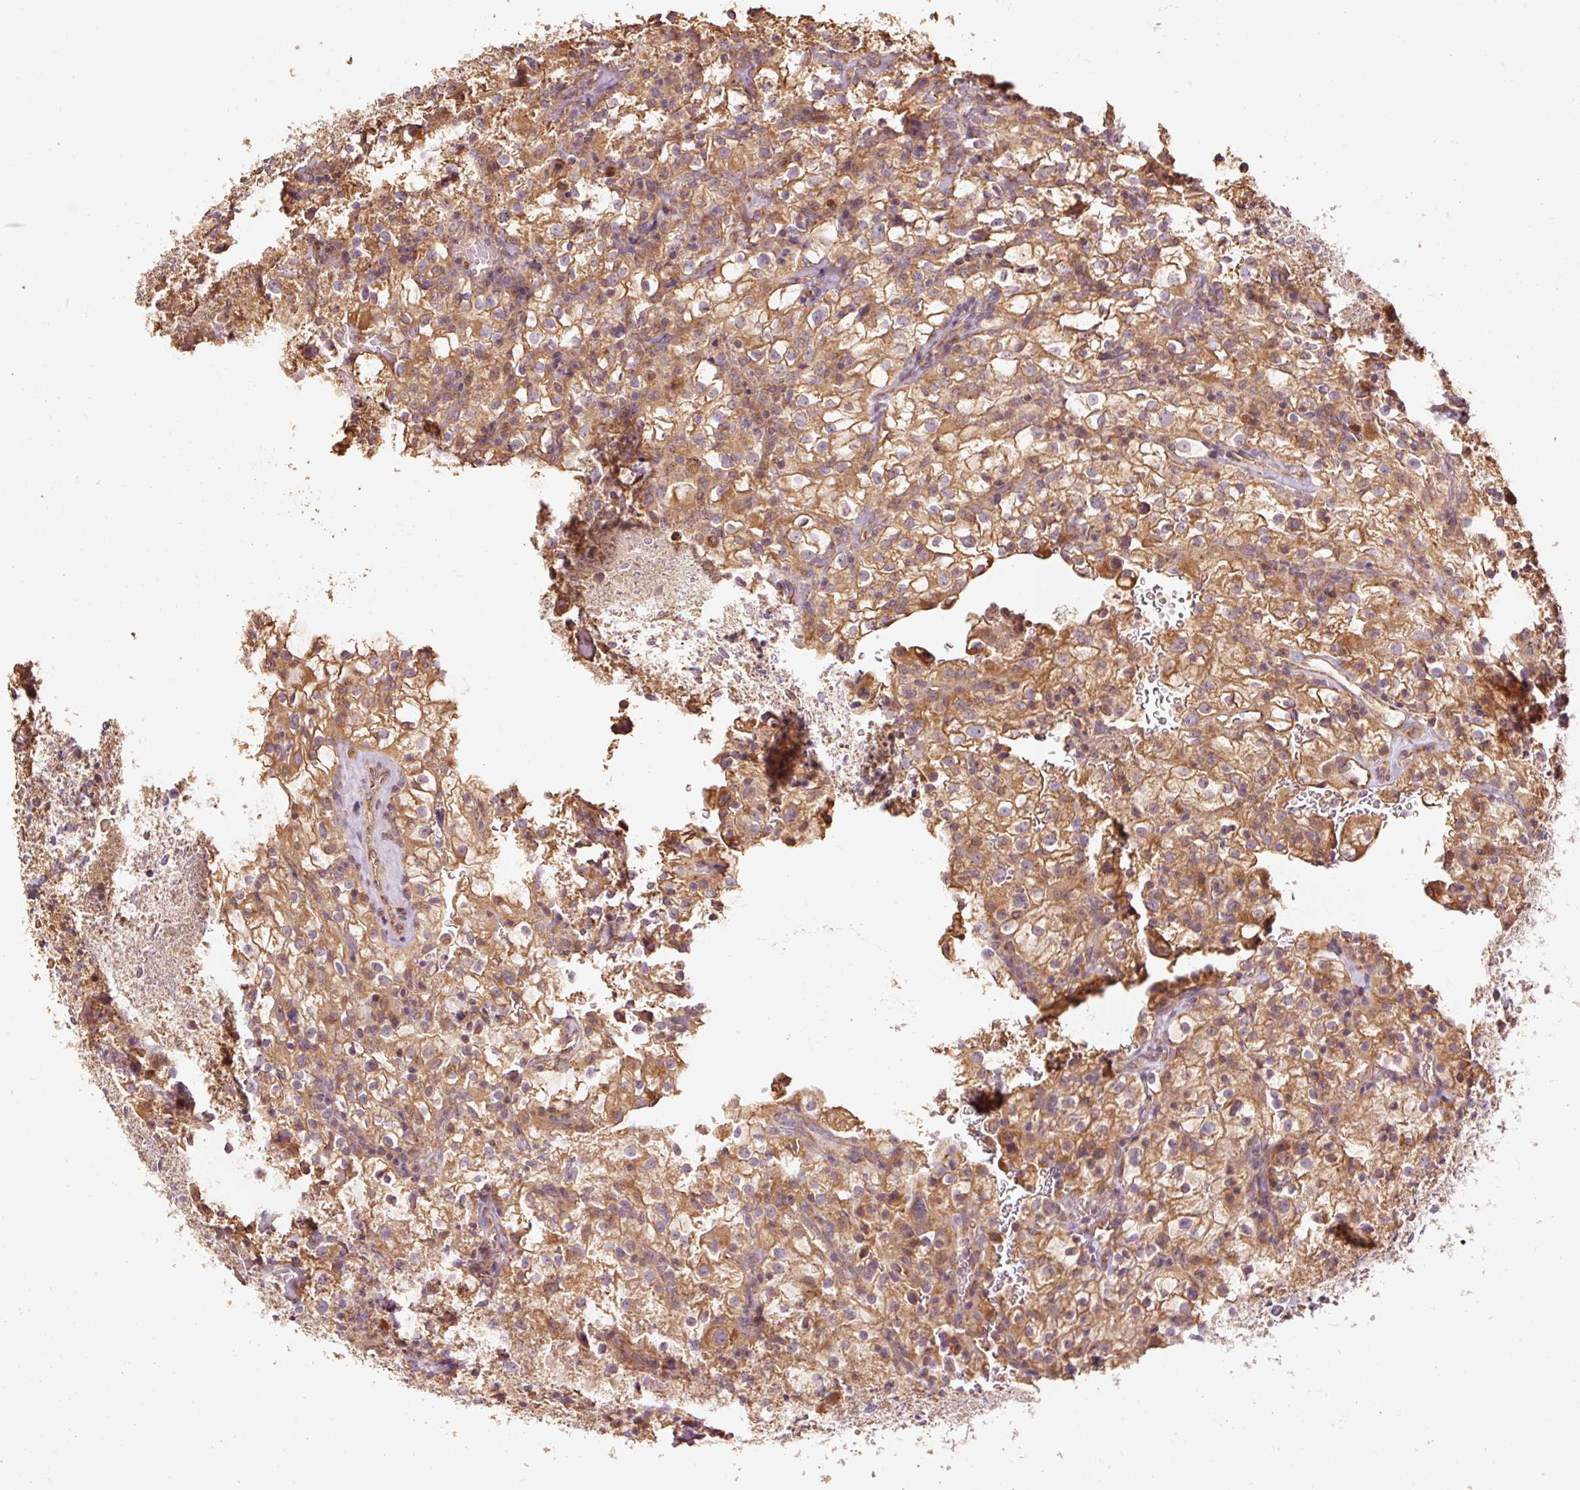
{"staining": {"intensity": "moderate", "quantity": ">75%", "location": "cytoplasmic/membranous"}, "tissue": "renal cancer", "cell_type": "Tumor cells", "image_type": "cancer", "snomed": [{"axis": "morphology", "description": "Adenocarcinoma, NOS"}, {"axis": "topography", "description": "Kidney"}], "caption": "A medium amount of moderate cytoplasmic/membranous expression is appreciated in approximately >75% of tumor cells in renal adenocarcinoma tissue. (DAB (3,3'-diaminobenzidine) IHC, brown staining for protein, blue staining for nuclei).", "gene": "EFHC1", "patient": {"sex": "female", "age": 74}}